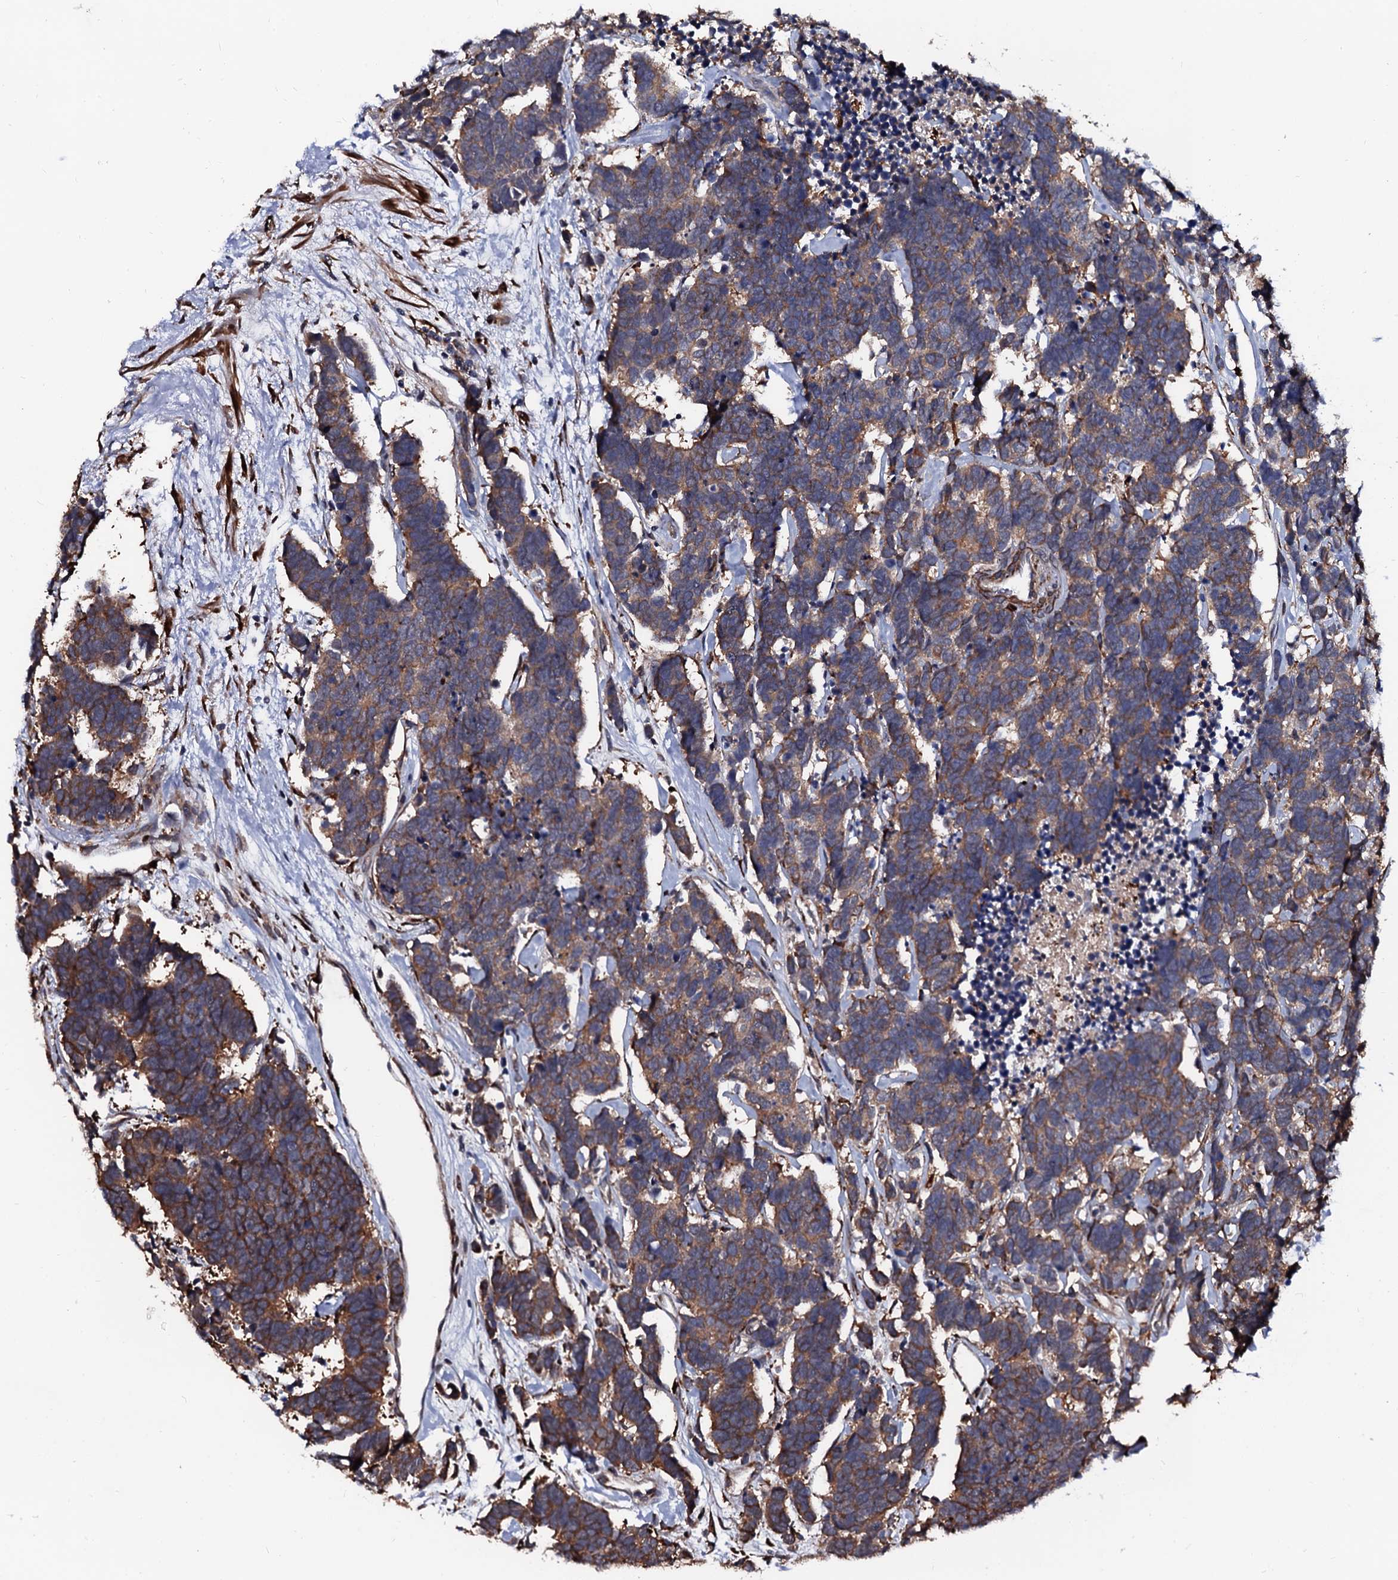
{"staining": {"intensity": "moderate", "quantity": ">75%", "location": "cytoplasmic/membranous"}, "tissue": "carcinoid", "cell_type": "Tumor cells", "image_type": "cancer", "snomed": [{"axis": "morphology", "description": "Carcinoma, NOS"}, {"axis": "morphology", "description": "Carcinoid, malignant, NOS"}, {"axis": "topography", "description": "Urinary bladder"}], "caption": "Carcinoid (malignant) stained with a protein marker exhibits moderate staining in tumor cells.", "gene": "N4BP1", "patient": {"sex": "male", "age": 57}}